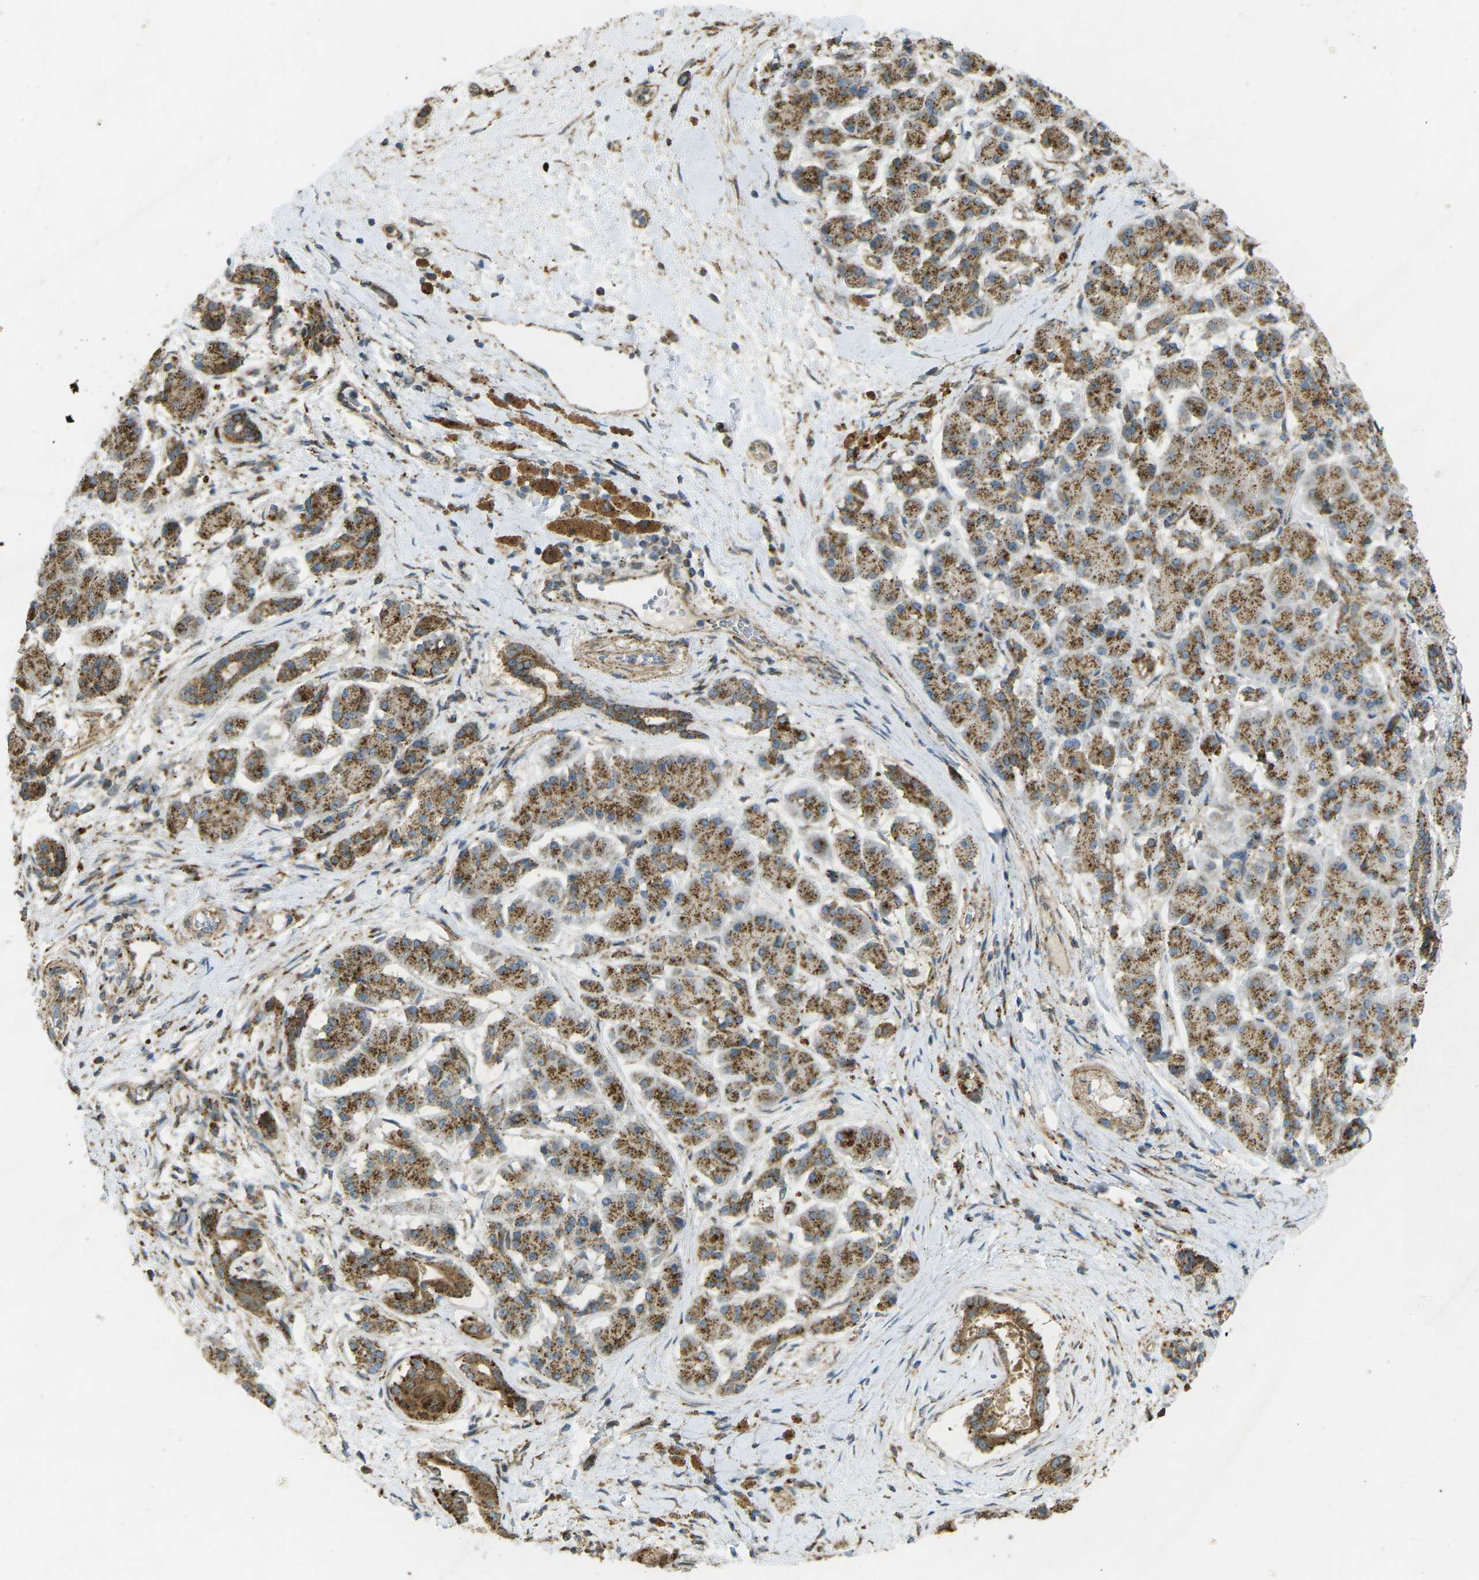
{"staining": {"intensity": "moderate", "quantity": ">75%", "location": "cytoplasmic/membranous"}, "tissue": "pancreatic cancer", "cell_type": "Tumor cells", "image_type": "cancer", "snomed": [{"axis": "morphology", "description": "Adenocarcinoma, NOS"}, {"axis": "topography", "description": "Pancreas"}], "caption": "A brown stain shows moderate cytoplasmic/membranous expression of a protein in adenocarcinoma (pancreatic) tumor cells. The staining is performed using DAB brown chromogen to label protein expression. The nuclei are counter-stained blue using hematoxylin.", "gene": "CHMP3", "patient": {"sex": "male", "age": 55}}